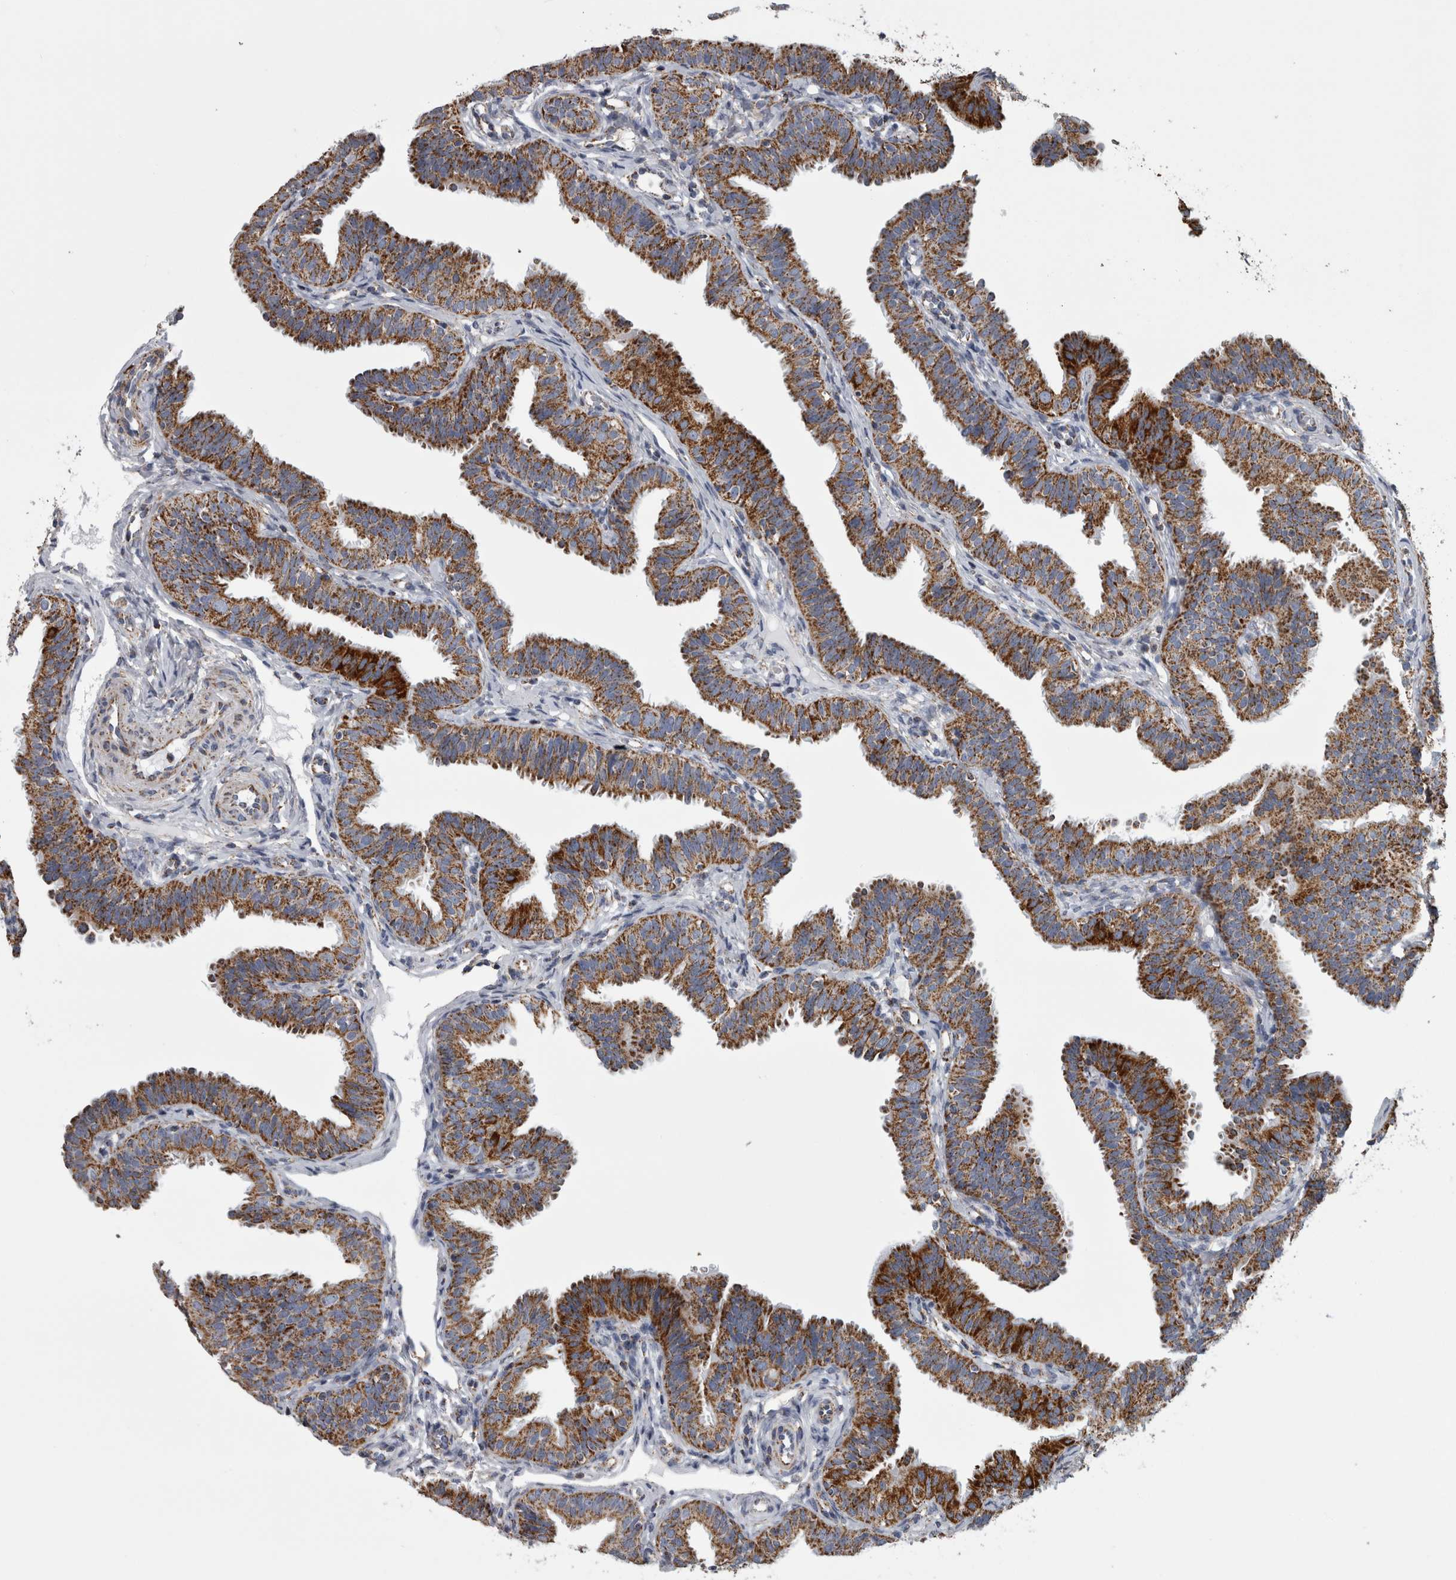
{"staining": {"intensity": "strong", "quantity": ">75%", "location": "cytoplasmic/membranous"}, "tissue": "fallopian tube", "cell_type": "Glandular cells", "image_type": "normal", "snomed": [{"axis": "morphology", "description": "Normal tissue, NOS"}, {"axis": "topography", "description": "Fallopian tube"}], "caption": "Strong cytoplasmic/membranous staining for a protein is present in about >75% of glandular cells of unremarkable fallopian tube using immunohistochemistry (IHC).", "gene": "MDH2", "patient": {"sex": "female", "age": 35}}